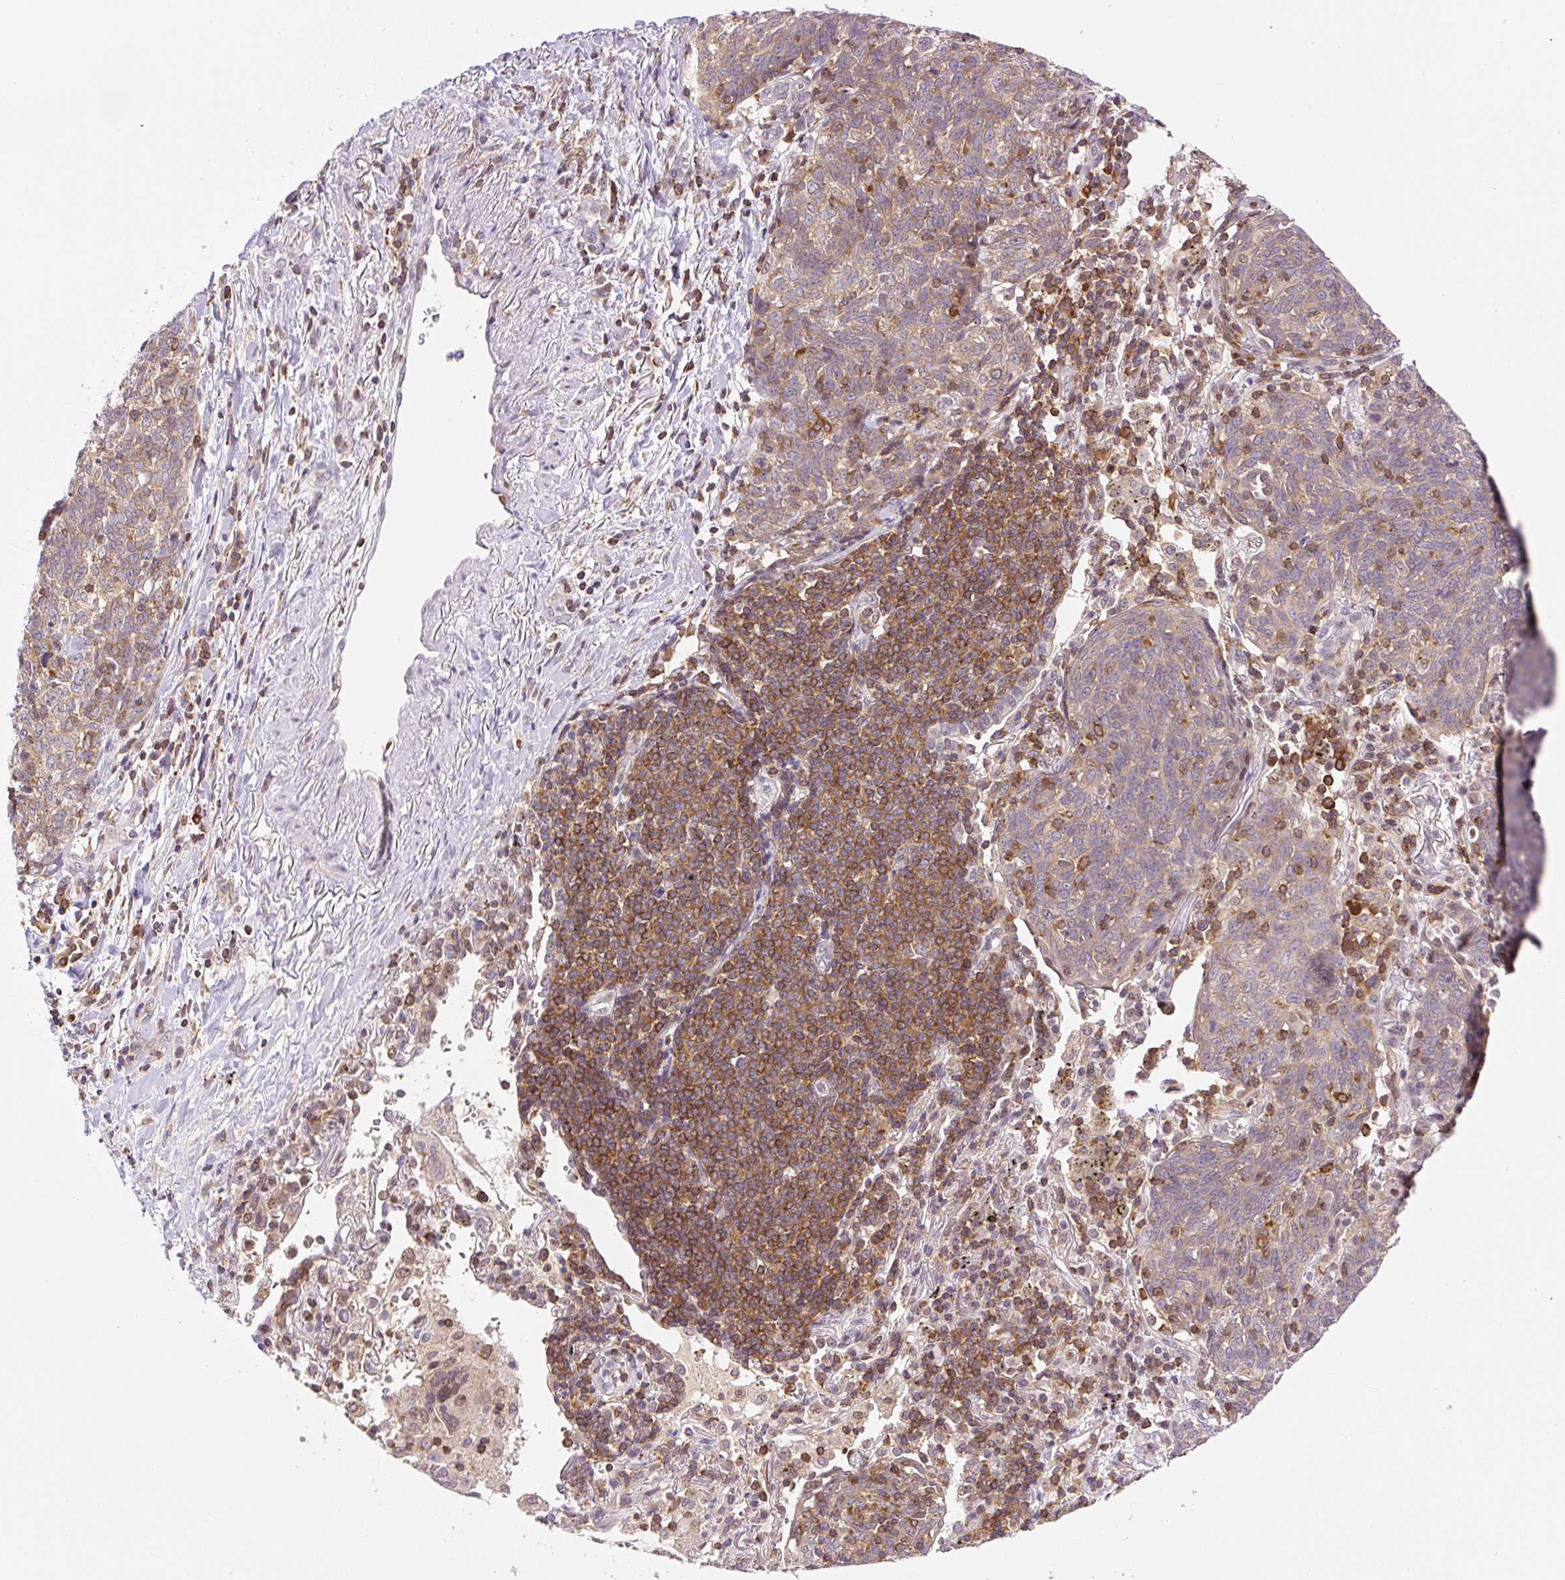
{"staining": {"intensity": "weak", "quantity": ">75%", "location": "cytoplasmic/membranous"}, "tissue": "lung cancer", "cell_type": "Tumor cells", "image_type": "cancer", "snomed": [{"axis": "morphology", "description": "Squamous cell carcinoma, NOS"}, {"axis": "topography", "description": "Lung"}], "caption": "Tumor cells reveal low levels of weak cytoplasmic/membranous expression in about >75% of cells in lung cancer. Nuclei are stained in blue.", "gene": "CARD11", "patient": {"sex": "female", "age": 72}}